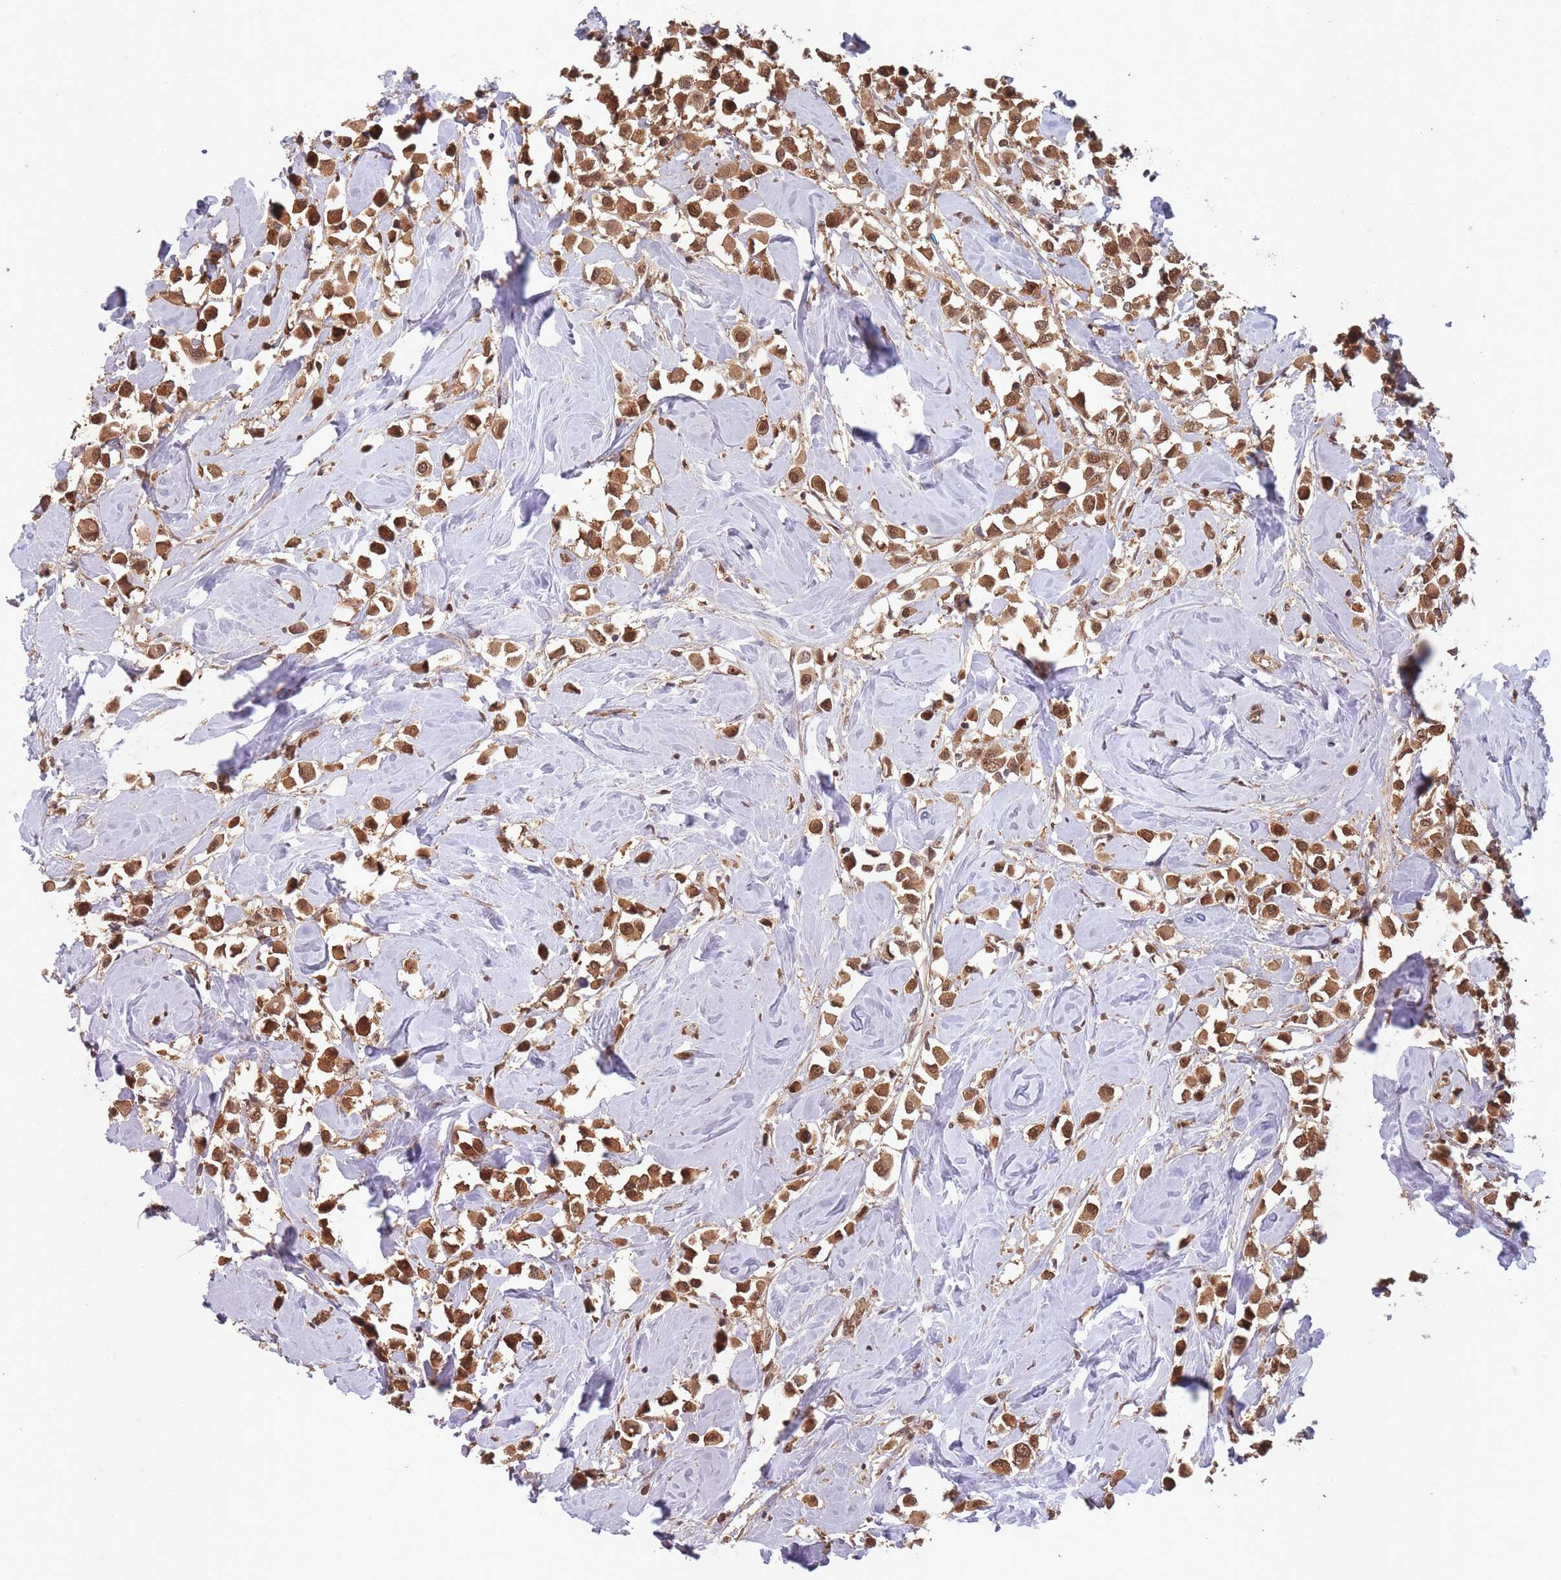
{"staining": {"intensity": "moderate", "quantity": ">75%", "location": "cytoplasmic/membranous,nuclear"}, "tissue": "breast cancer", "cell_type": "Tumor cells", "image_type": "cancer", "snomed": [{"axis": "morphology", "description": "Duct carcinoma"}, {"axis": "topography", "description": "Breast"}], "caption": "Human breast cancer (invasive ductal carcinoma) stained with a brown dye reveals moderate cytoplasmic/membranous and nuclear positive staining in about >75% of tumor cells.", "gene": "PPP6R3", "patient": {"sex": "female", "age": 61}}